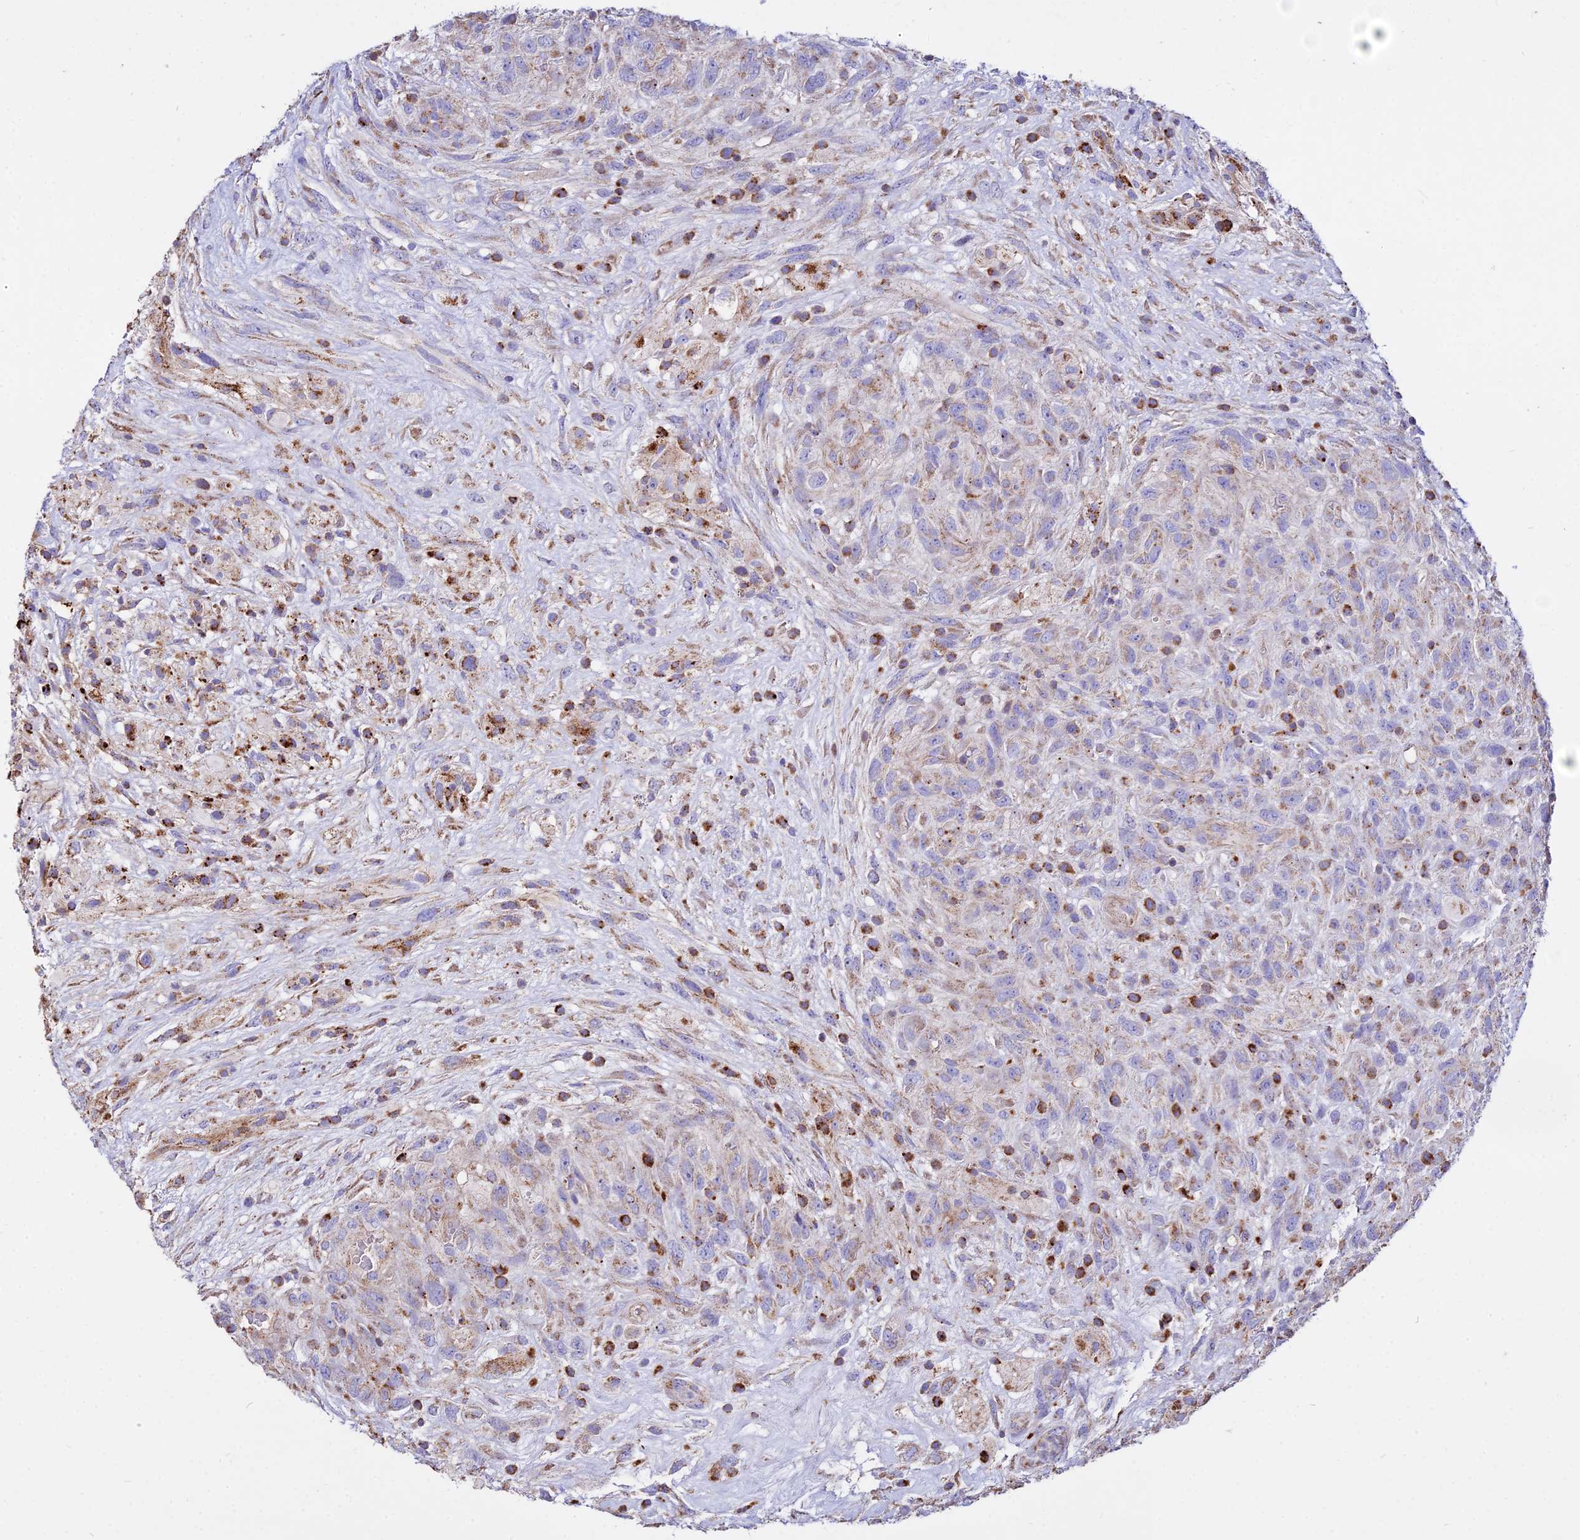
{"staining": {"intensity": "moderate", "quantity": "<25%", "location": "cytoplasmic/membranous"}, "tissue": "glioma", "cell_type": "Tumor cells", "image_type": "cancer", "snomed": [{"axis": "morphology", "description": "Glioma, malignant, High grade"}, {"axis": "topography", "description": "Brain"}], "caption": "Tumor cells exhibit low levels of moderate cytoplasmic/membranous expression in about <25% of cells in human glioma.", "gene": "PNLIPRP3", "patient": {"sex": "male", "age": 61}}